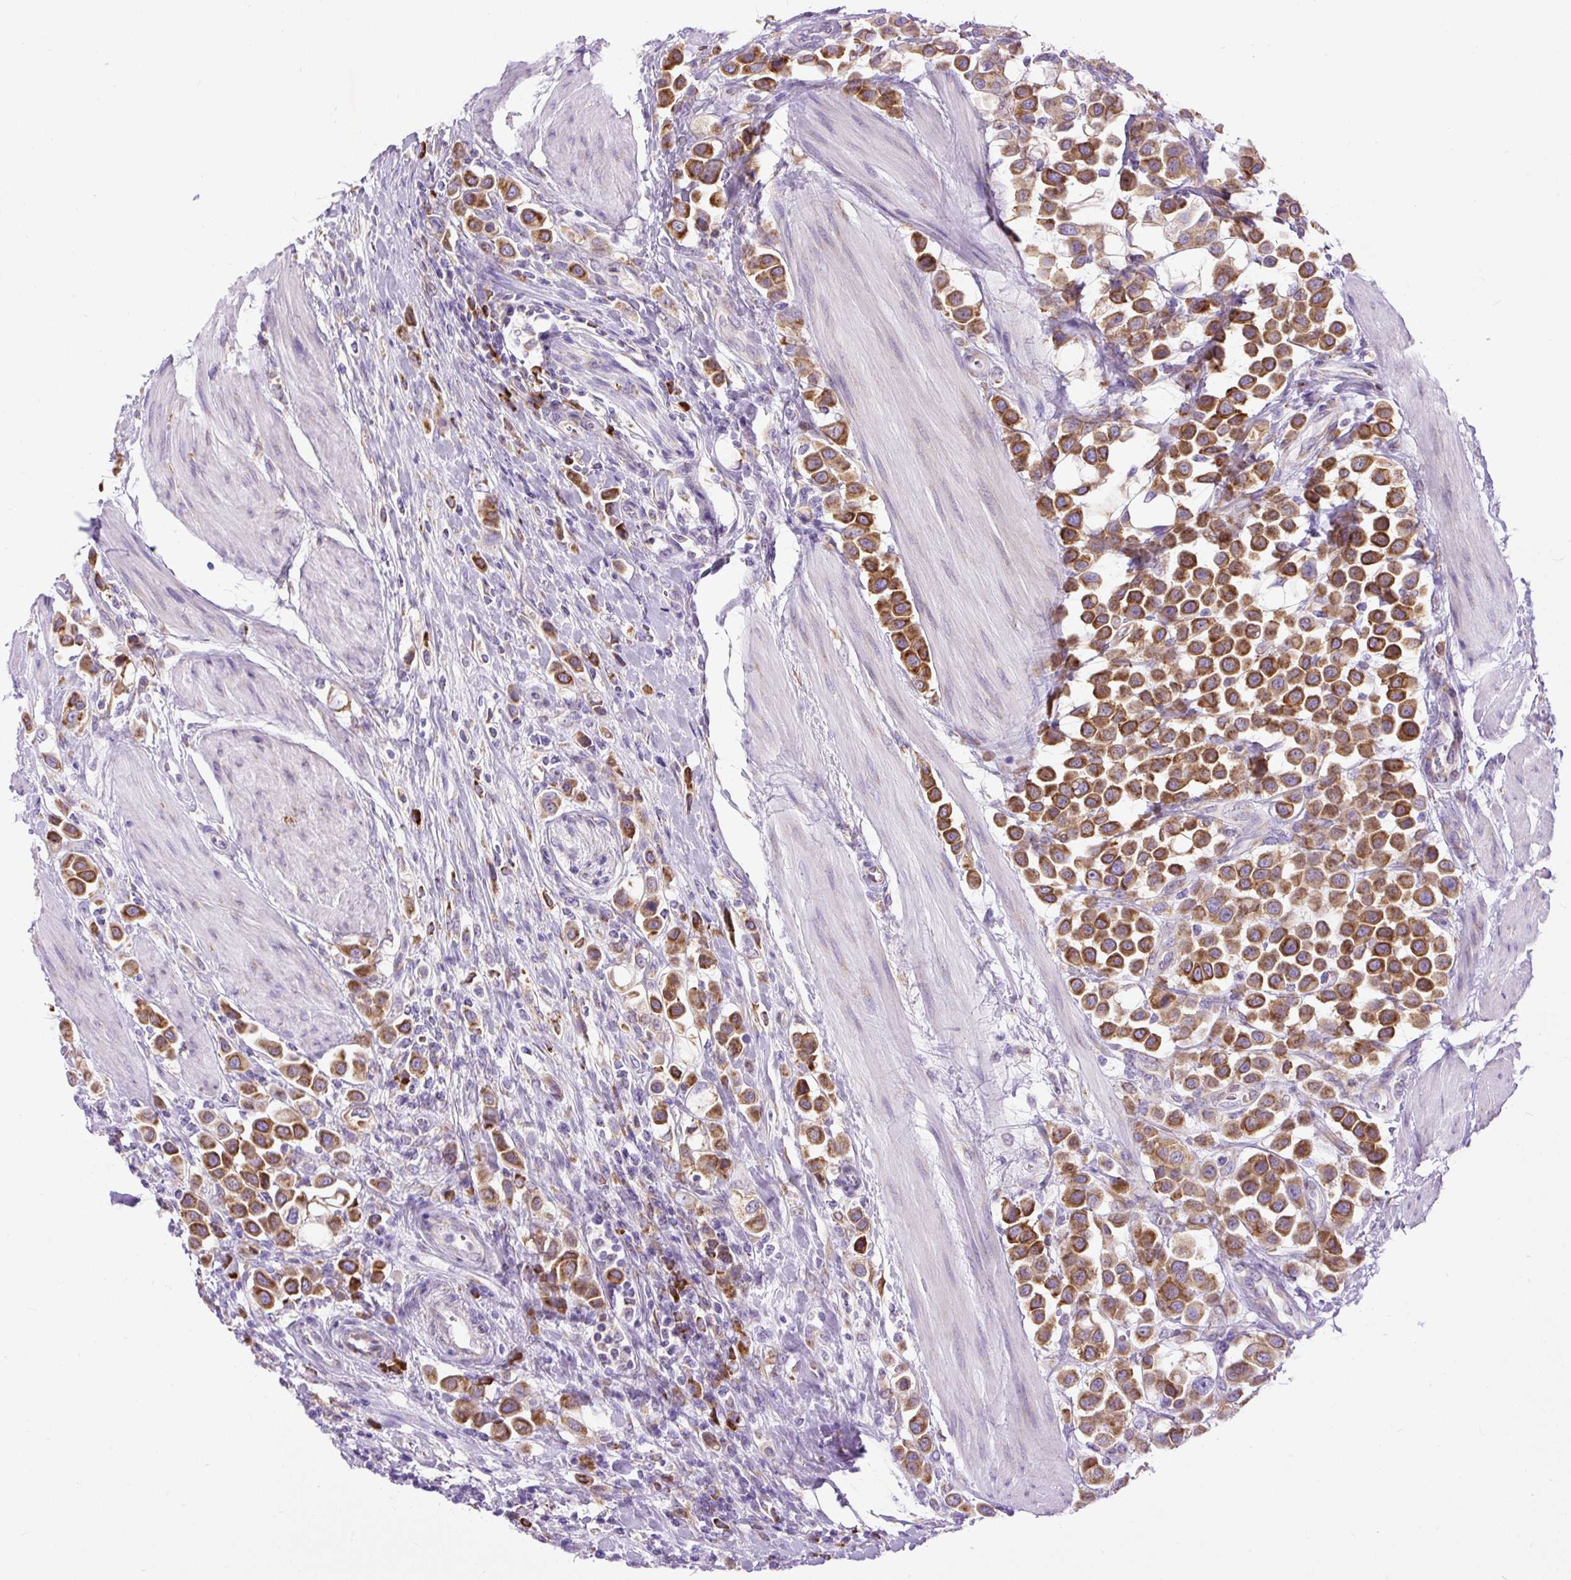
{"staining": {"intensity": "strong", "quantity": ">75%", "location": "cytoplasmic/membranous"}, "tissue": "urothelial cancer", "cell_type": "Tumor cells", "image_type": "cancer", "snomed": [{"axis": "morphology", "description": "Urothelial carcinoma, High grade"}, {"axis": "topography", "description": "Urinary bladder"}], "caption": "Strong cytoplasmic/membranous expression for a protein is seen in about >75% of tumor cells of urothelial carcinoma (high-grade) using immunohistochemistry (IHC).", "gene": "DDOST", "patient": {"sex": "male", "age": 50}}